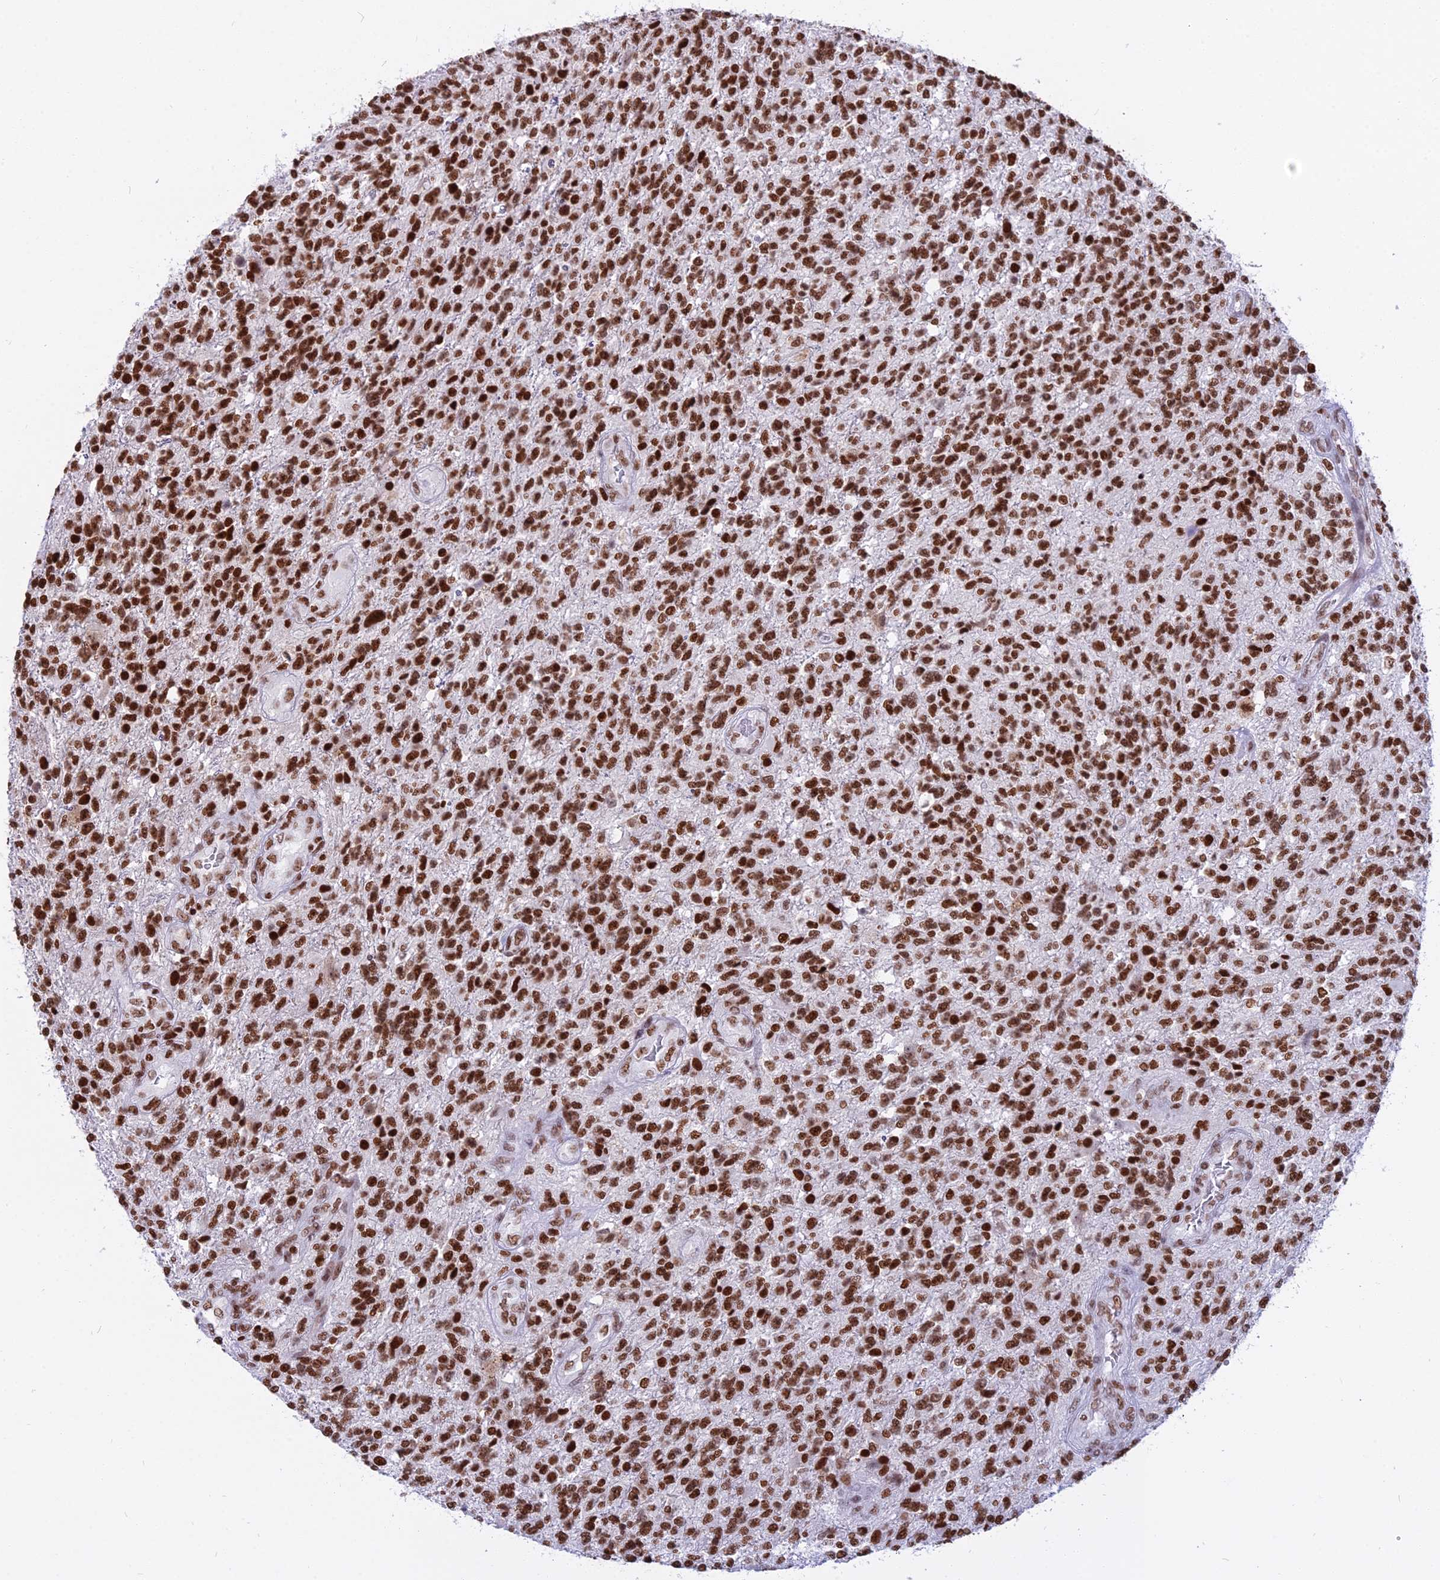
{"staining": {"intensity": "strong", "quantity": ">75%", "location": "nuclear"}, "tissue": "glioma", "cell_type": "Tumor cells", "image_type": "cancer", "snomed": [{"axis": "morphology", "description": "Glioma, malignant, High grade"}, {"axis": "topography", "description": "Brain"}], "caption": "High-power microscopy captured an immunohistochemistry (IHC) histopathology image of glioma, revealing strong nuclear expression in about >75% of tumor cells. (DAB (3,3'-diaminobenzidine) IHC with brightfield microscopy, high magnification).", "gene": "PARP1", "patient": {"sex": "male", "age": 56}}